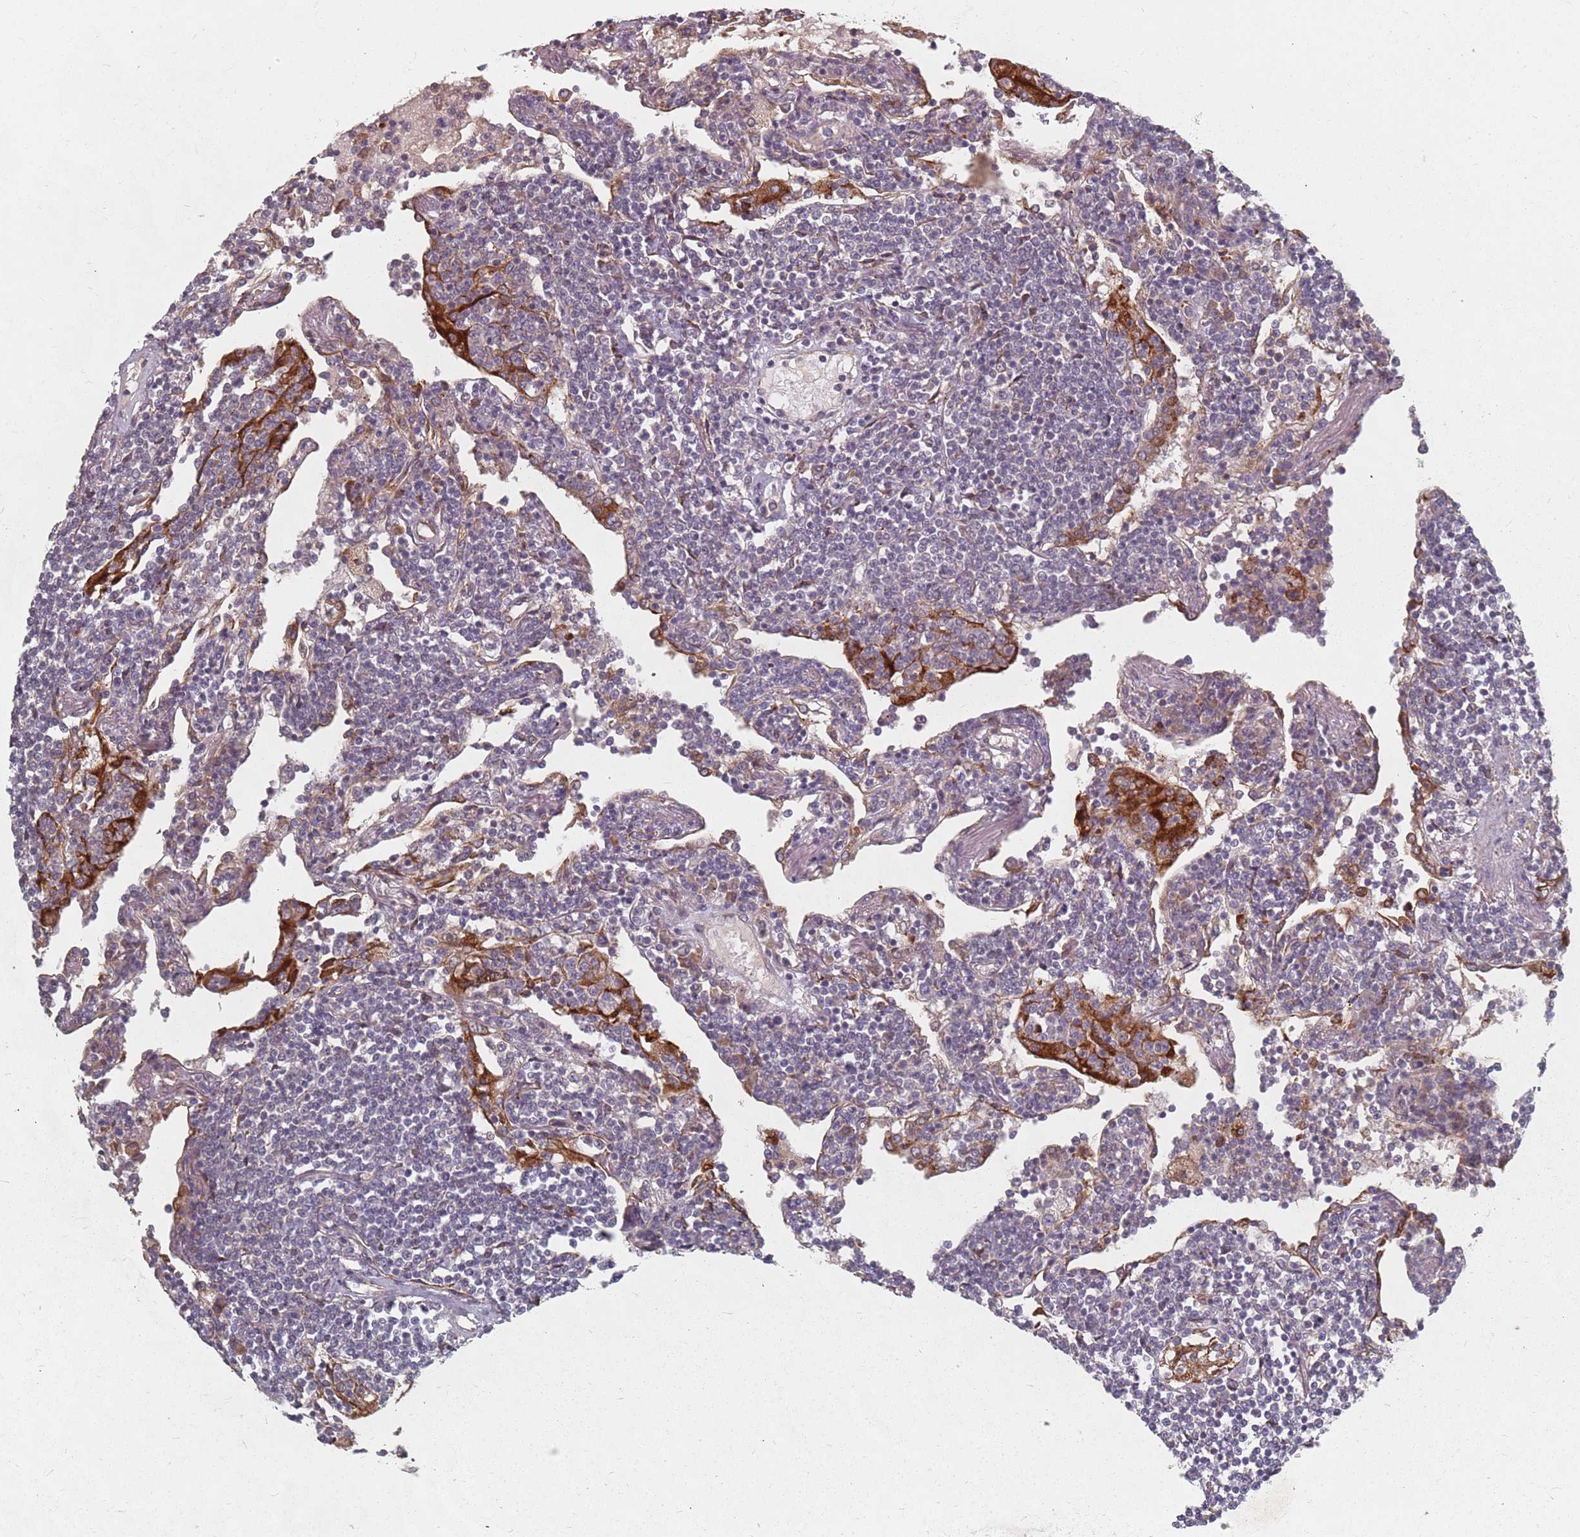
{"staining": {"intensity": "negative", "quantity": "none", "location": "none"}, "tissue": "lymphoma", "cell_type": "Tumor cells", "image_type": "cancer", "snomed": [{"axis": "morphology", "description": "Malignant lymphoma, non-Hodgkin's type, Low grade"}, {"axis": "topography", "description": "Lung"}], "caption": "High magnification brightfield microscopy of malignant lymphoma, non-Hodgkin's type (low-grade) stained with DAB (3,3'-diaminobenzidine) (brown) and counterstained with hematoxylin (blue): tumor cells show no significant positivity. Nuclei are stained in blue.", "gene": "ADAL", "patient": {"sex": "female", "age": 71}}